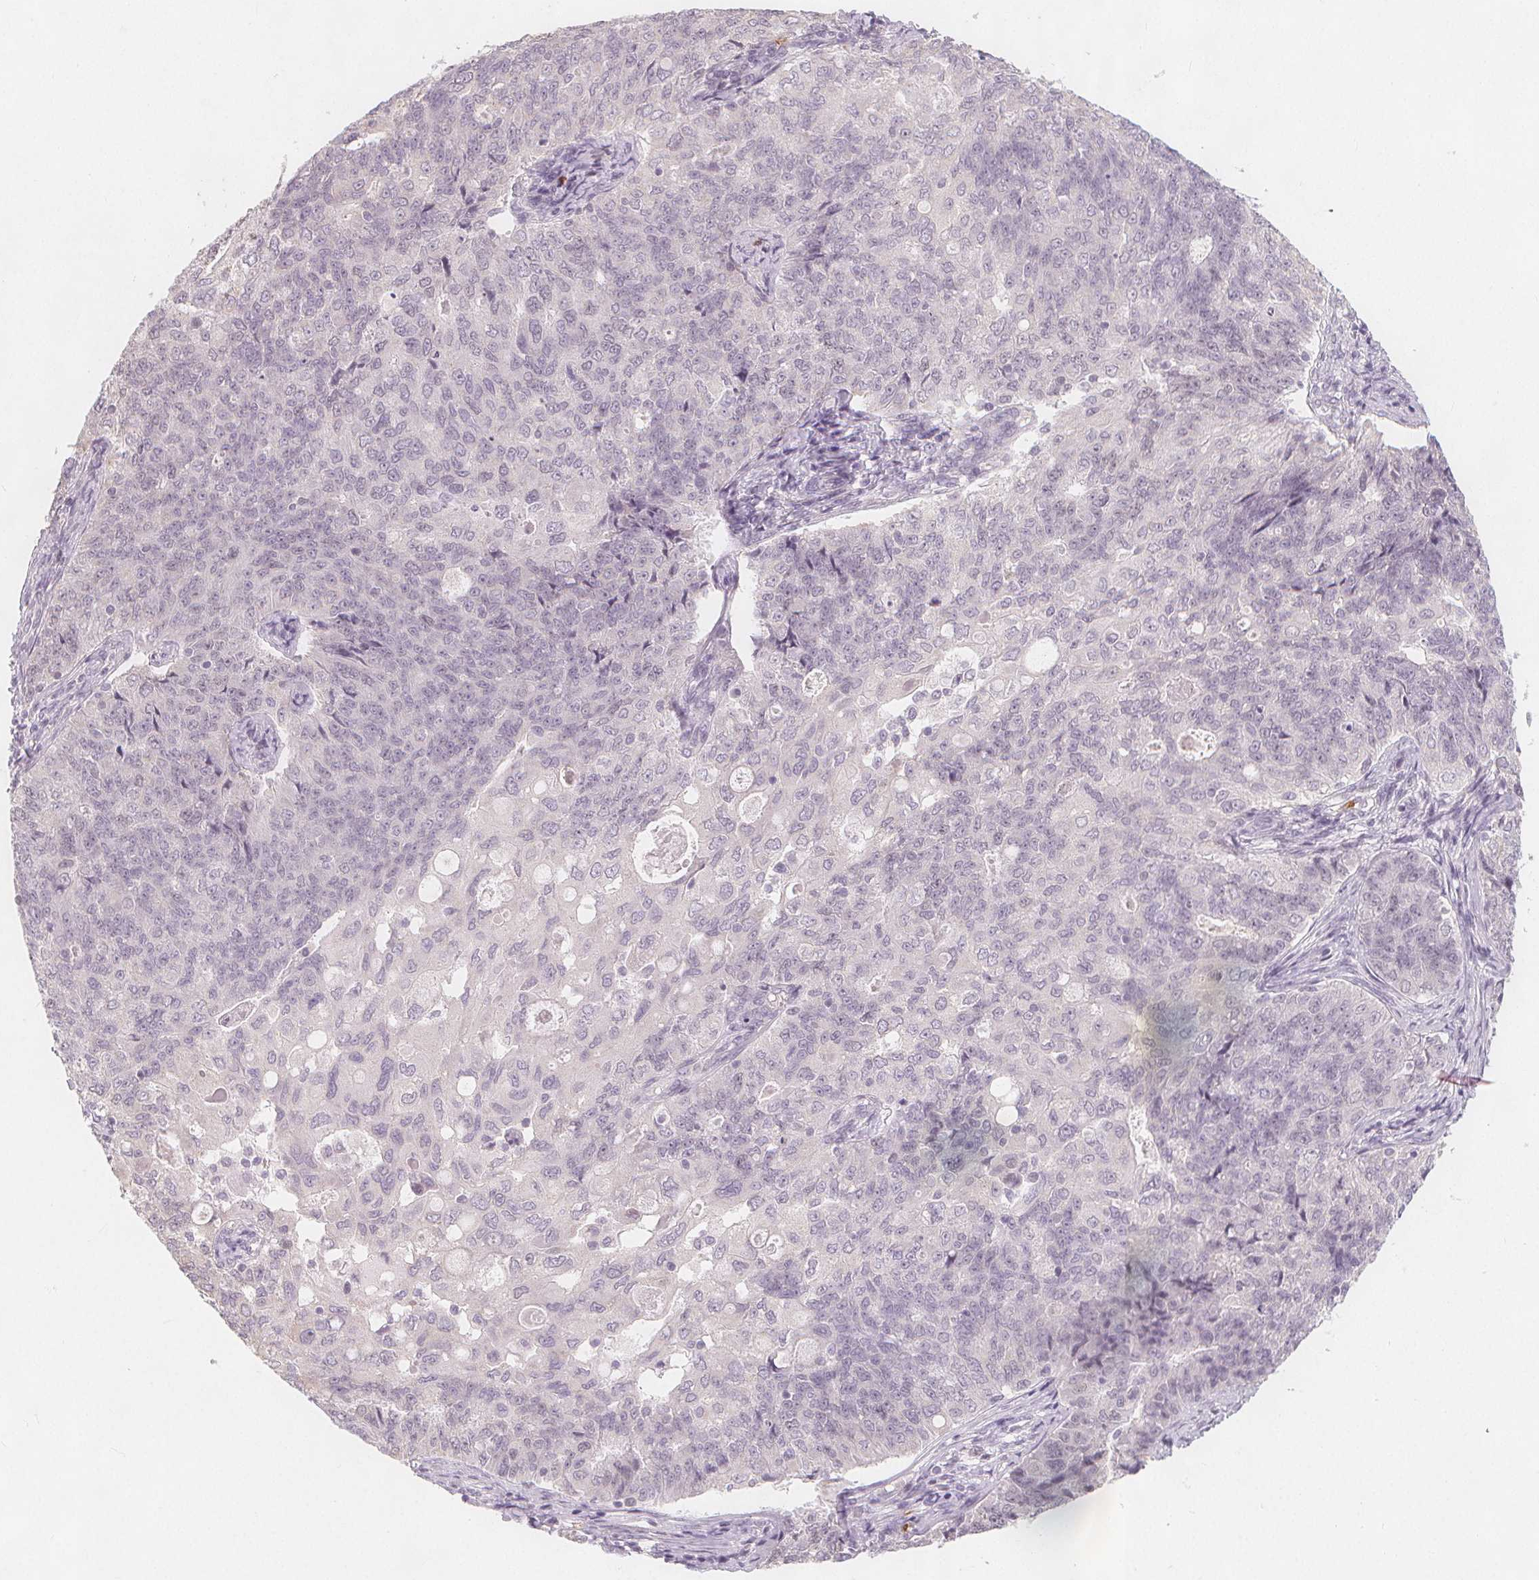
{"staining": {"intensity": "negative", "quantity": "none", "location": "none"}, "tissue": "endometrial cancer", "cell_type": "Tumor cells", "image_type": "cancer", "snomed": [{"axis": "morphology", "description": "Adenocarcinoma, NOS"}, {"axis": "topography", "description": "Endometrium"}], "caption": "A histopathology image of endometrial cancer (adenocarcinoma) stained for a protein reveals no brown staining in tumor cells.", "gene": "TIPIN", "patient": {"sex": "female", "age": 43}}